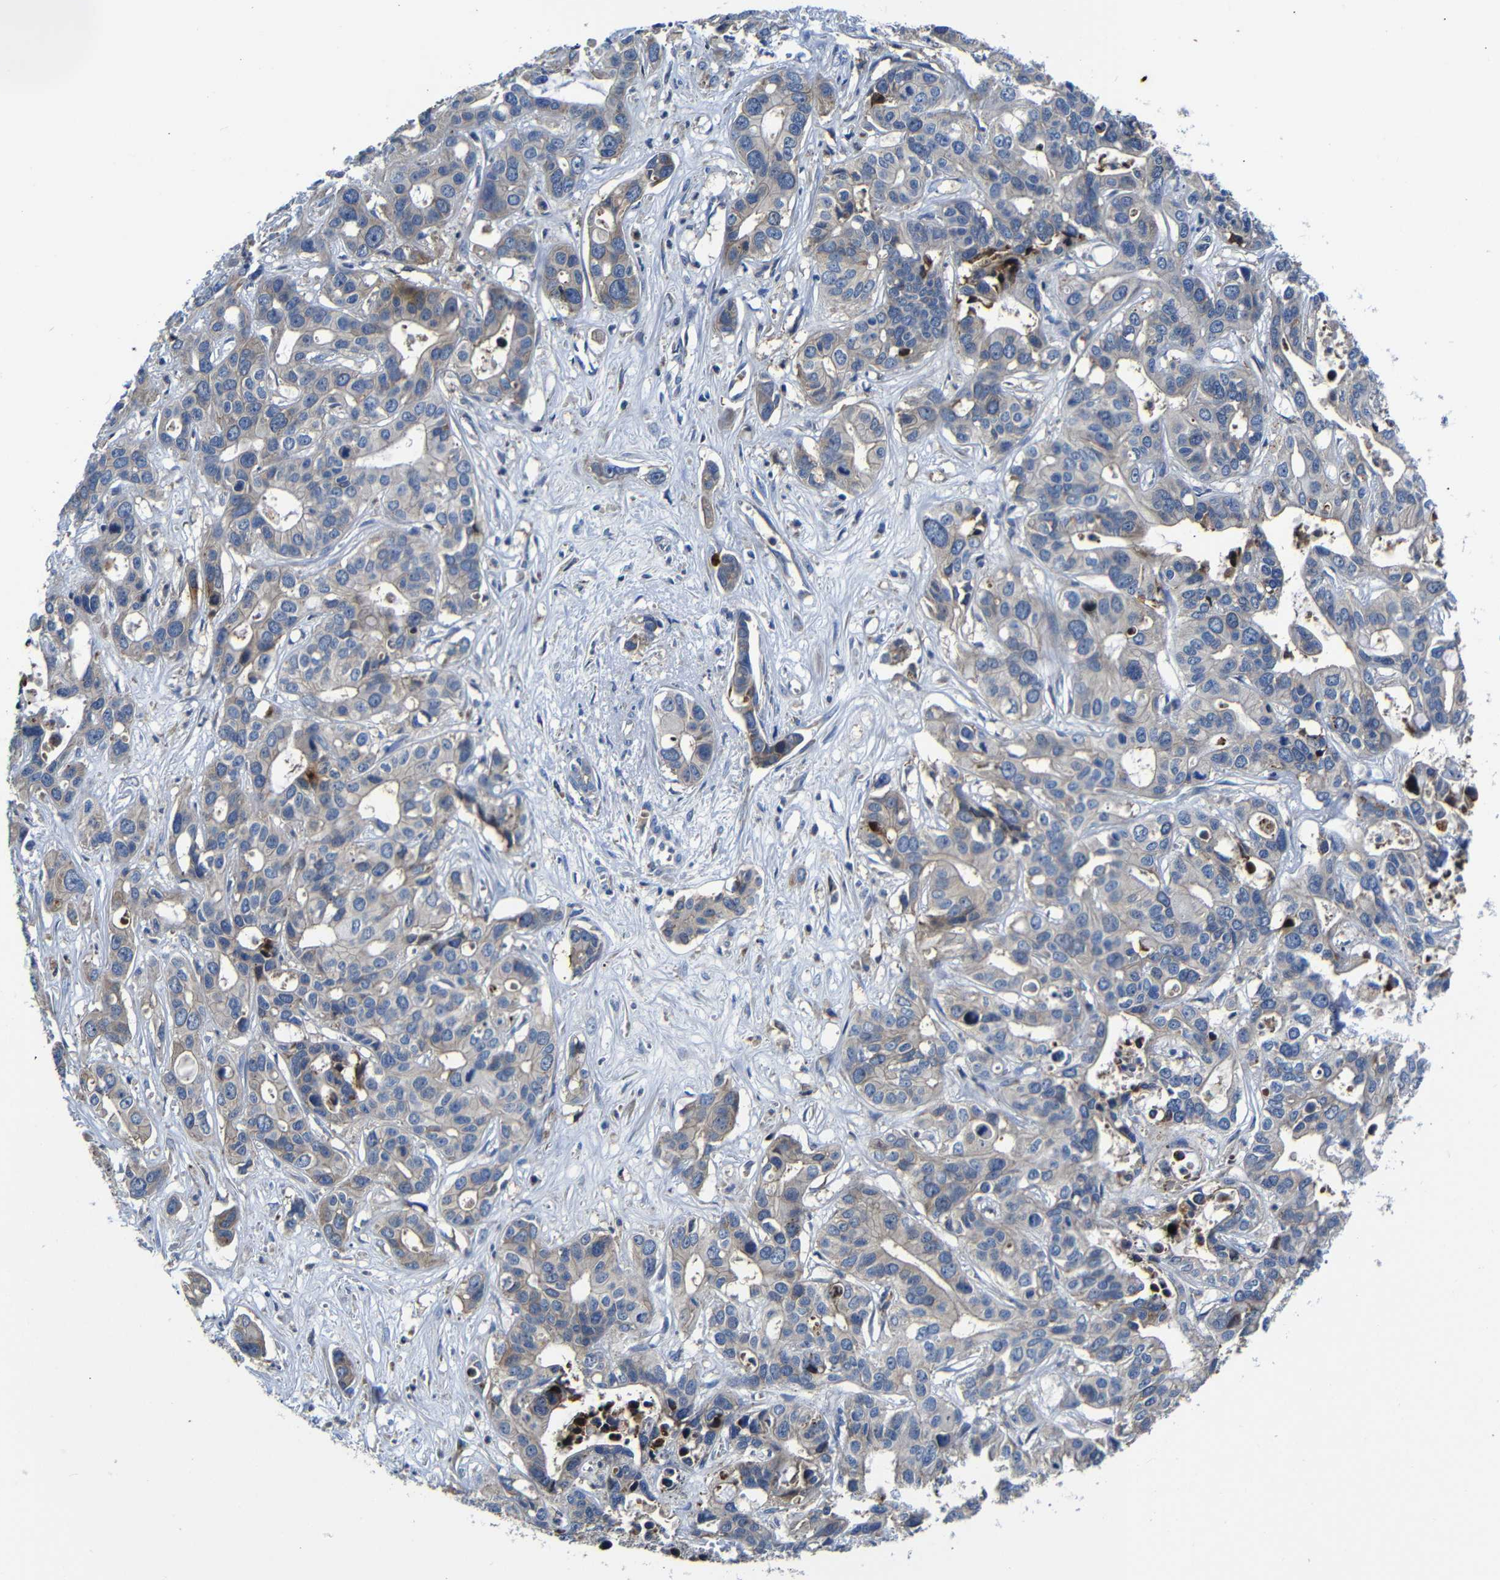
{"staining": {"intensity": "moderate", "quantity": "<25%", "location": "cytoplasmic/membranous"}, "tissue": "liver cancer", "cell_type": "Tumor cells", "image_type": "cancer", "snomed": [{"axis": "morphology", "description": "Cholangiocarcinoma"}, {"axis": "topography", "description": "Liver"}], "caption": "An image showing moderate cytoplasmic/membranous positivity in approximately <25% of tumor cells in liver cancer, as visualized by brown immunohistochemical staining.", "gene": "AFDN", "patient": {"sex": "female", "age": 65}}